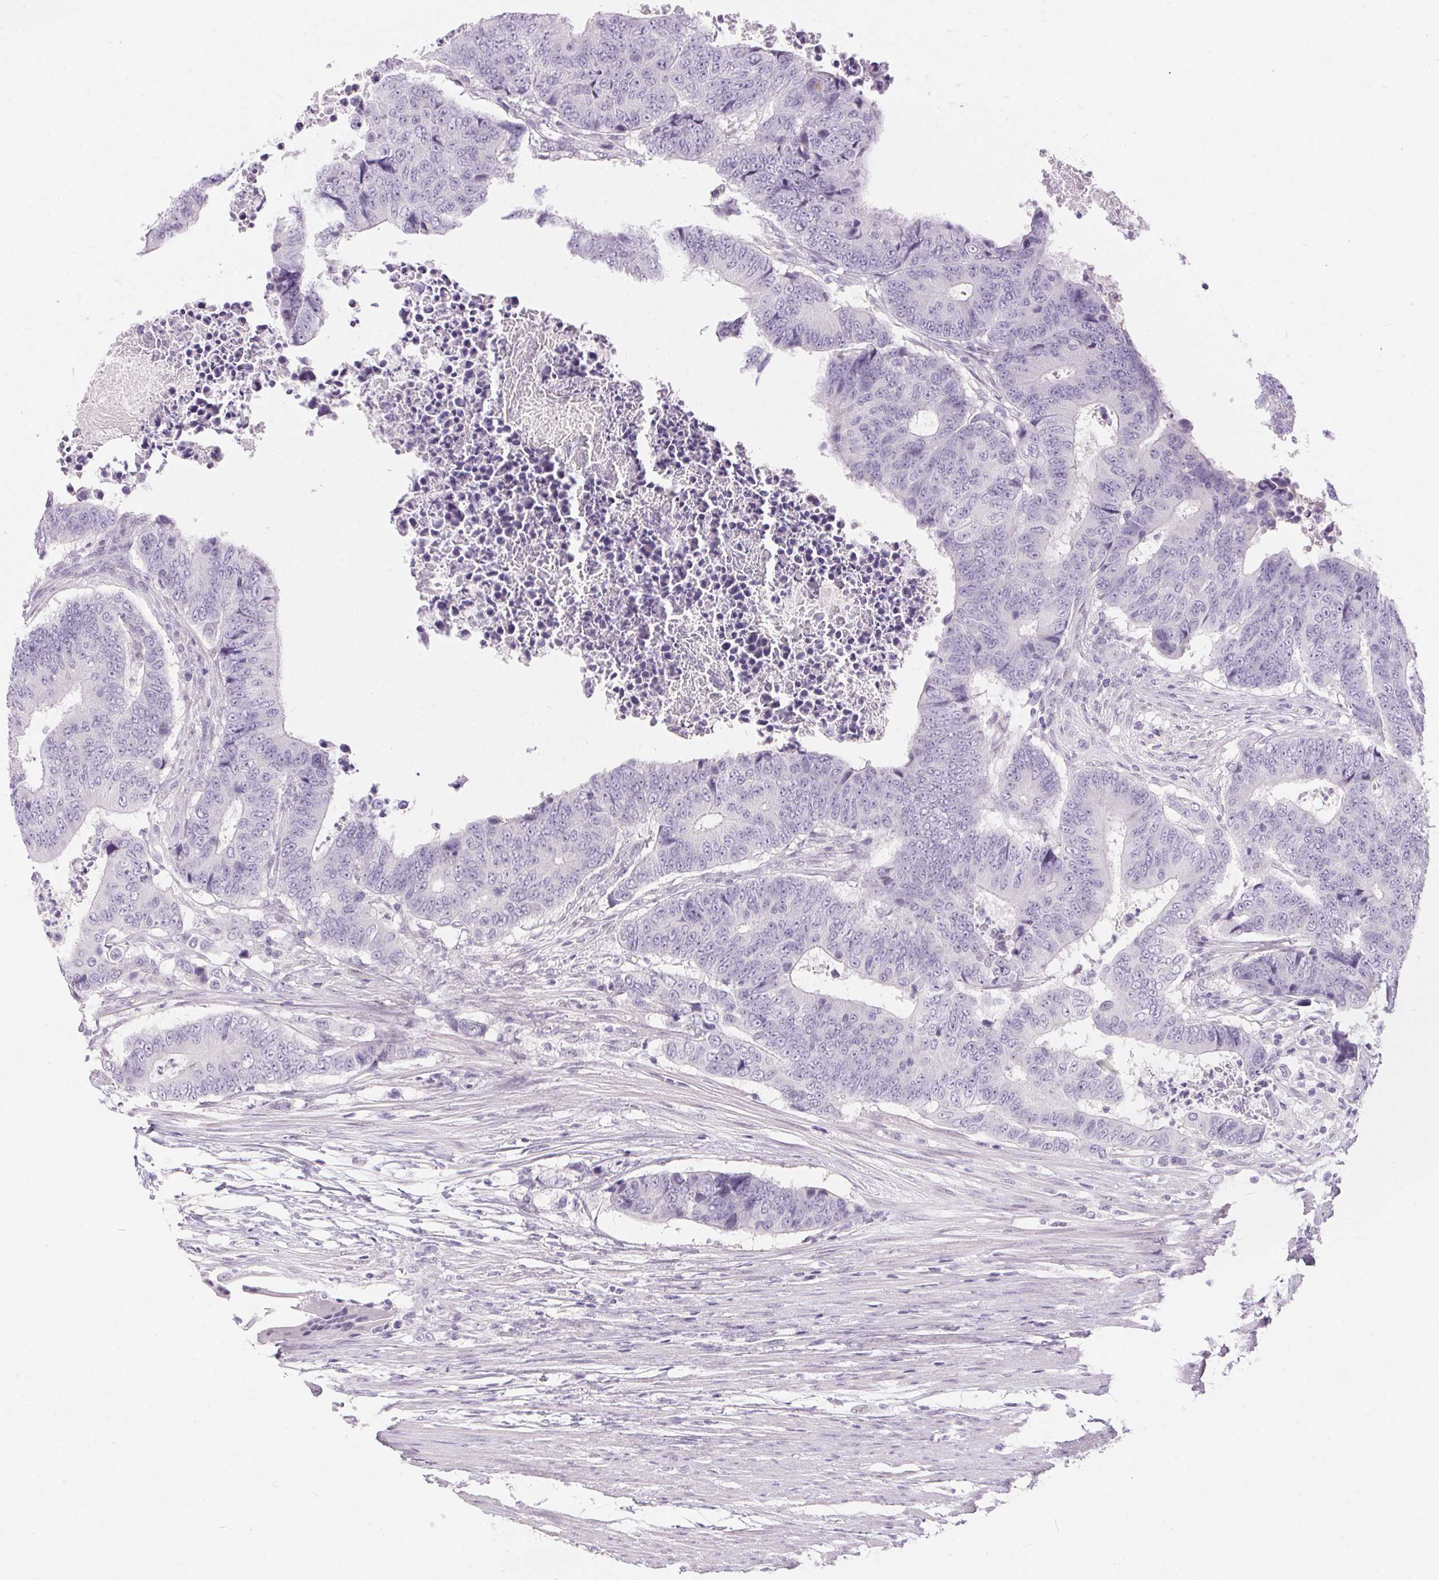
{"staining": {"intensity": "negative", "quantity": "none", "location": "none"}, "tissue": "colorectal cancer", "cell_type": "Tumor cells", "image_type": "cancer", "snomed": [{"axis": "morphology", "description": "Adenocarcinoma, NOS"}, {"axis": "topography", "description": "Colon"}], "caption": "Tumor cells are negative for protein expression in human colorectal cancer. (Brightfield microscopy of DAB (3,3'-diaminobenzidine) IHC at high magnification).", "gene": "GBP6", "patient": {"sex": "female", "age": 48}}